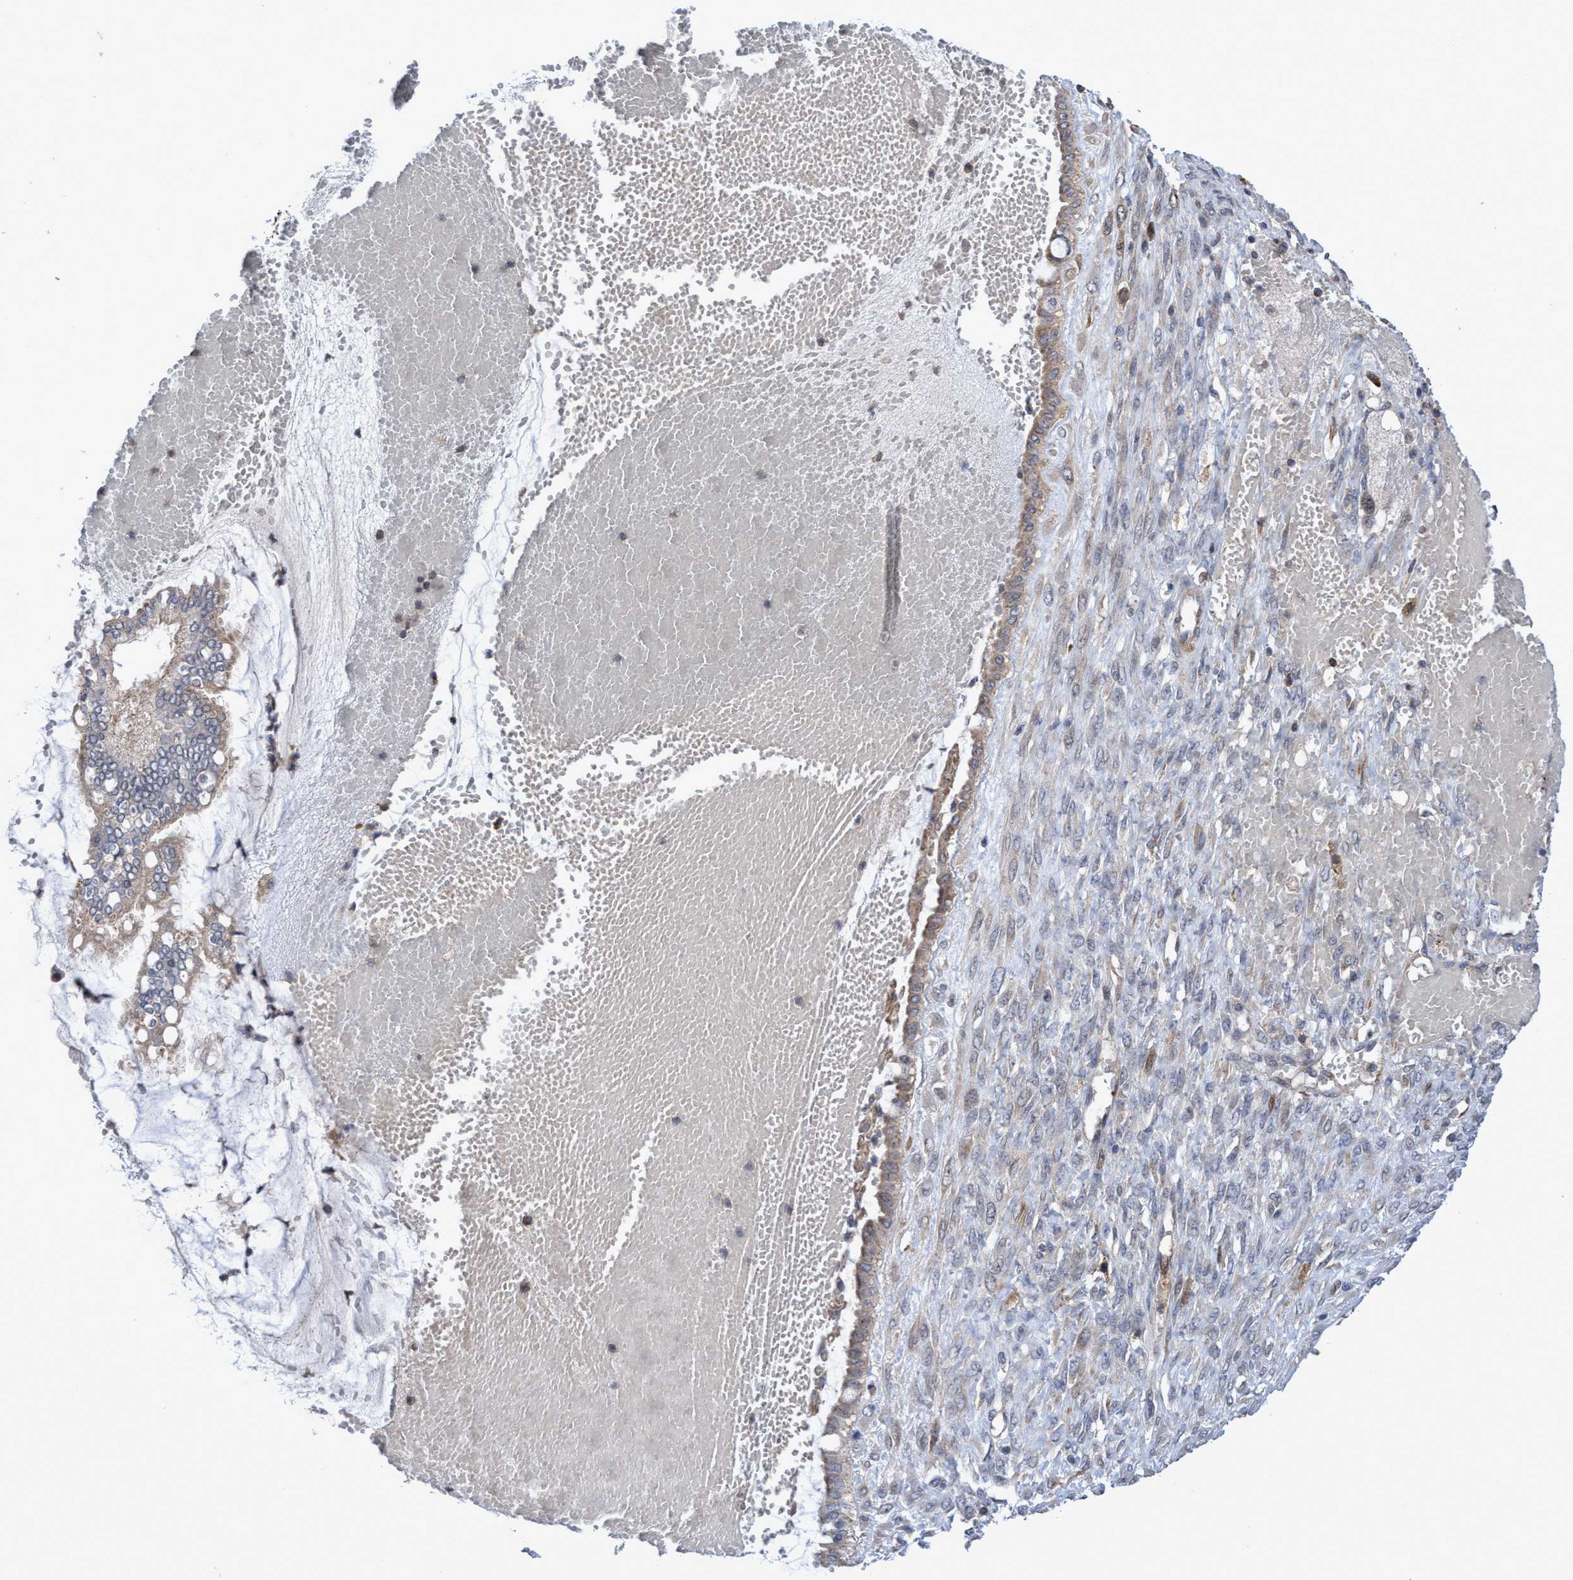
{"staining": {"intensity": "weak", "quantity": ">75%", "location": "cytoplasmic/membranous"}, "tissue": "ovarian cancer", "cell_type": "Tumor cells", "image_type": "cancer", "snomed": [{"axis": "morphology", "description": "Cystadenocarcinoma, mucinous, NOS"}, {"axis": "topography", "description": "Ovary"}], "caption": "Human ovarian mucinous cystadenocarcinoma stained with a protein marker exhibits weak staining in tumor cells.", "gene": "SLBP", "patient": {"sex": "female", "age": 73}}